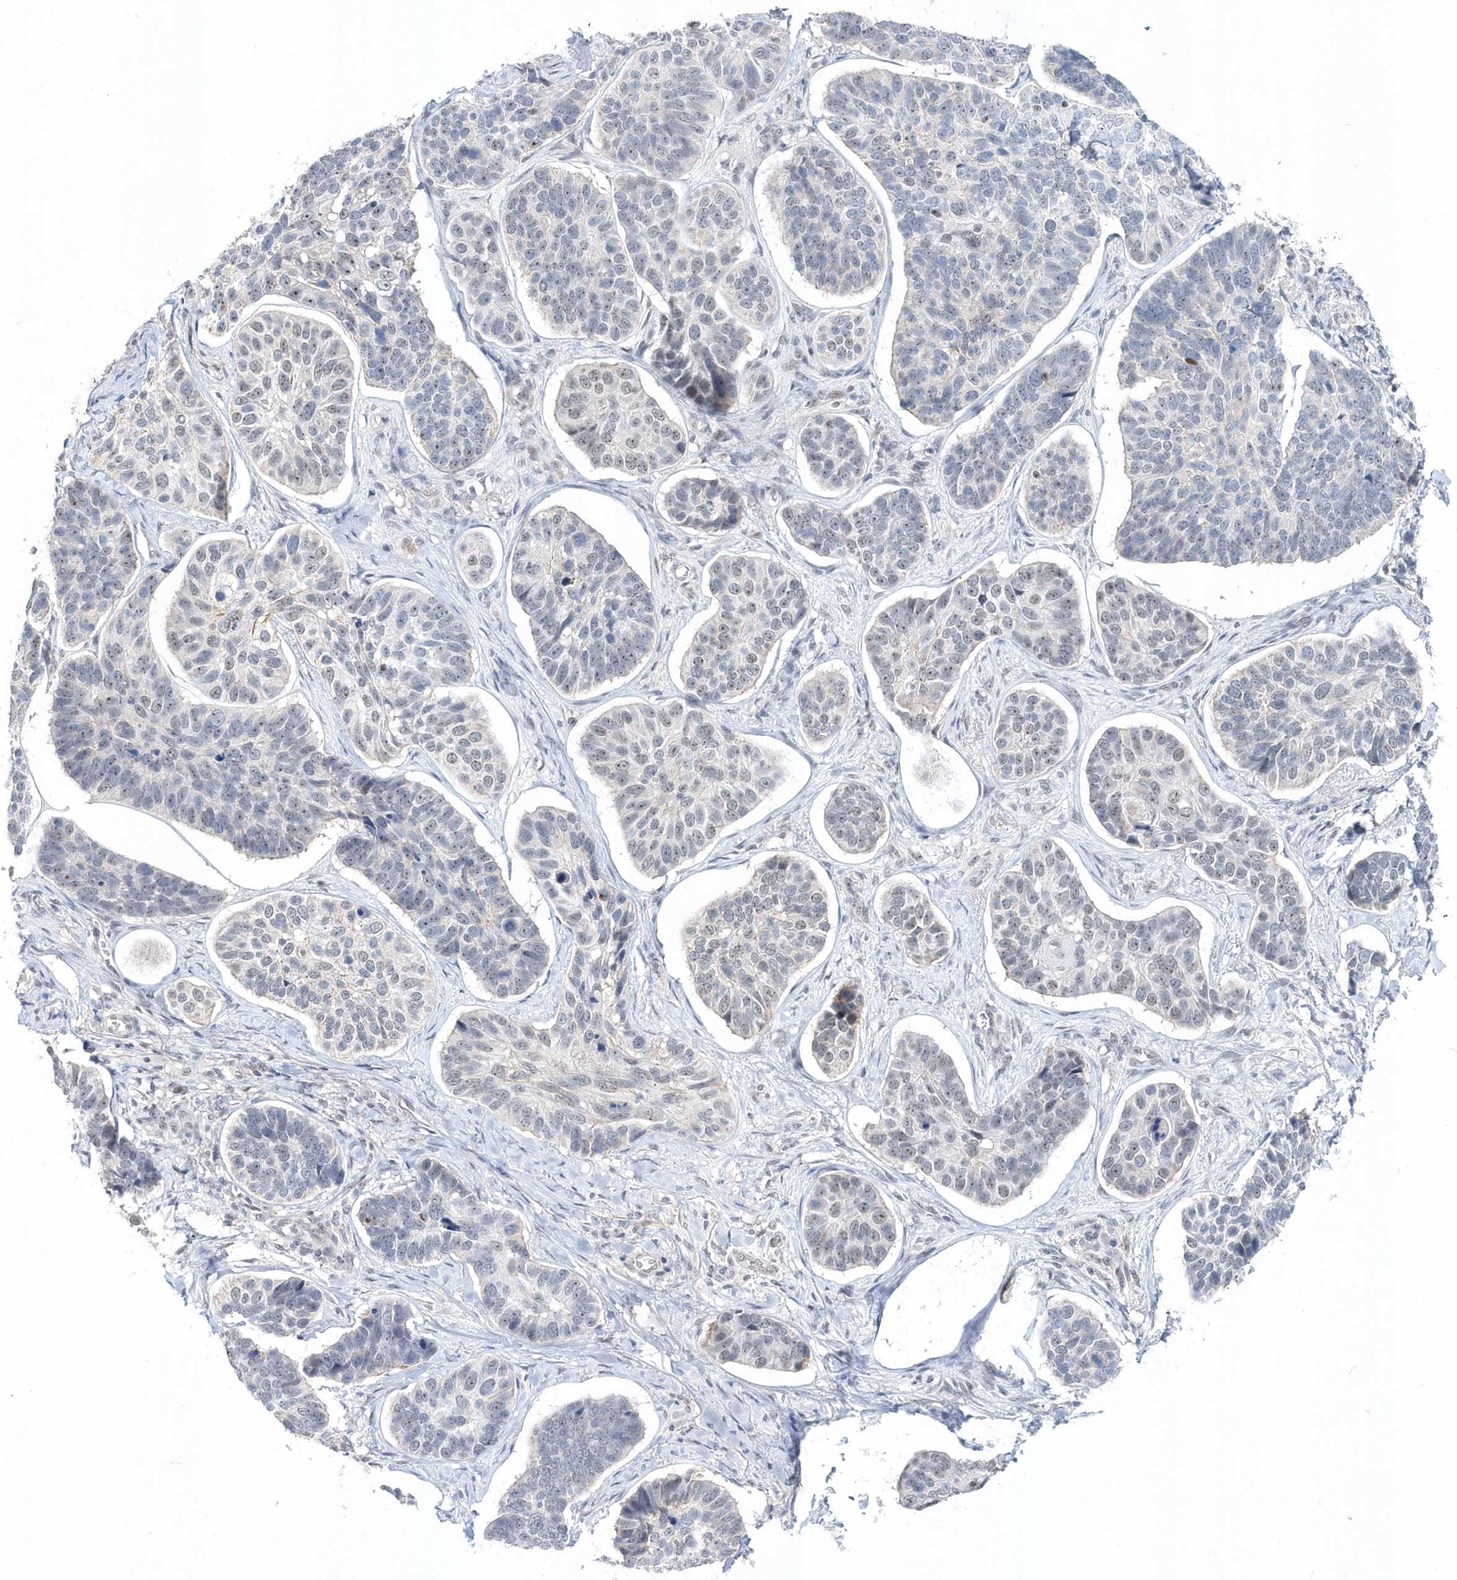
{"staining": {"intensity": "weak", "quantity": "<25%", "location": "nuclear"}, "tissue": "skin cancer", "cell_type": "Tumor cells", "image_type": "cancer", "snomed": [{"axis": "morphology", "description": "Basal cell carcinoma"}, {"axis": "topography", "description": "Skin"}], "caption": "This photomicrograph is of skin cancer stained with immunohistochemistry (IHC) to label a protein in brown with the nuclei are counter-stained blue. There is no positivity in tumor cells.", "gene": "ASCL4", "patient": {"sex": "male", "age": 62}}